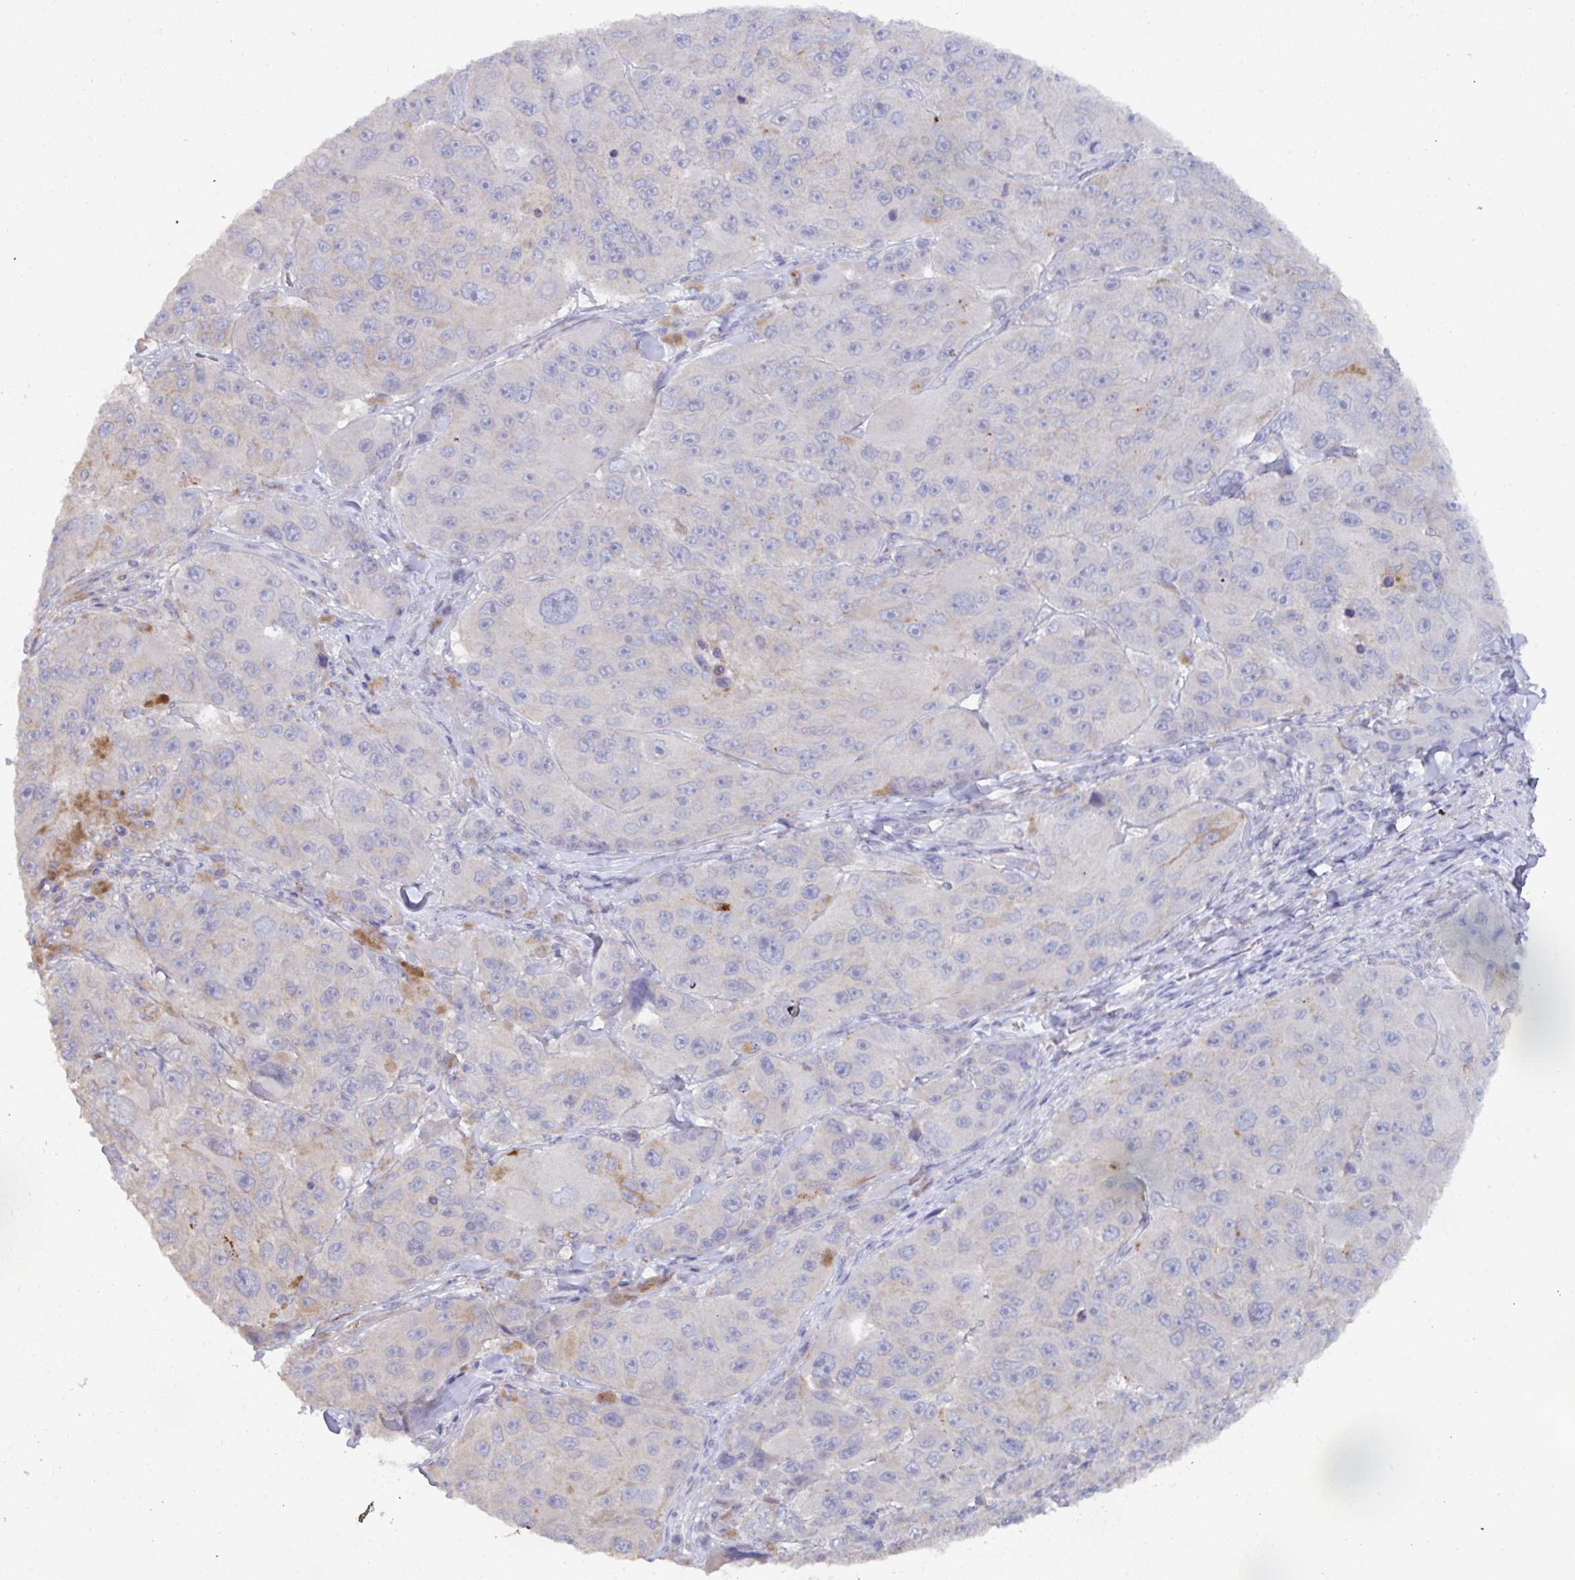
{"staining": {"intensity": "negative", "quantity": "none", "location": "none"}, "tissue": "melanoma", "cell_type": "Tumor cells", "image_type": "cancer", "snomed": [{"axis": "morphology", "description": "Malignant melanoma, Metastatic site"}, {"axis": "topography", "description": "Lymph node"}], "caption": "Immunohistochemistry image of neoplastic tissue: human malignant melanoma (metastatic site) stained with DAB reveals no significant protein staining in tumor cells.", "gene": "KCNK5", "patient": {"sex": "male", "age": 62}}